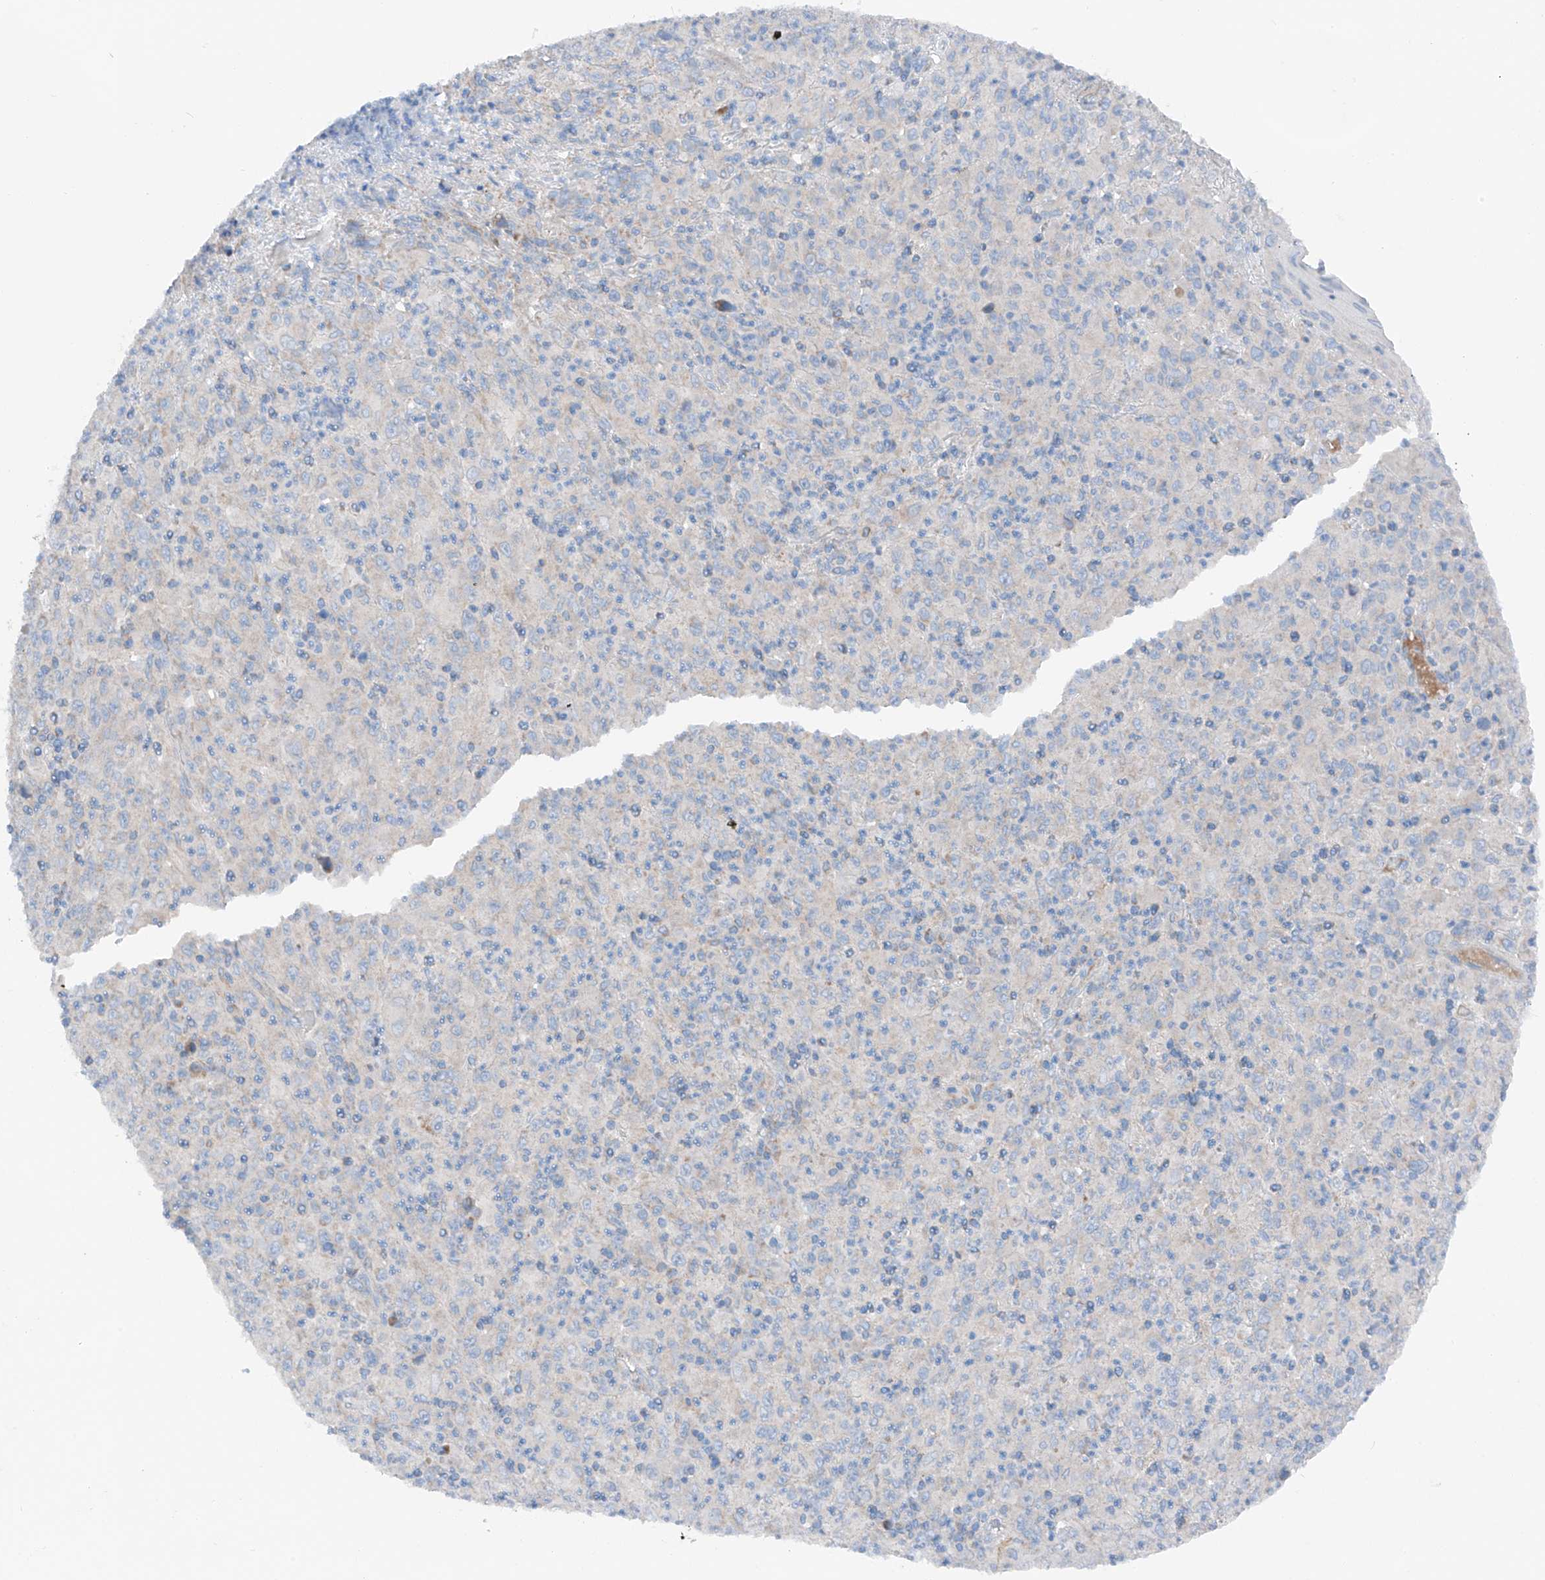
{"staining": {"intensity": "negative", "quantity": "none", "location": "none"}, "tissue": "melanoma", "cell_type": "Tumor cells", "image_type": "cancer", "snomed": [{"axis": "morphology", "description": "Malignant melanoma, Metastatic site"}, {"axis": "topography", "description": "Skin"}], "caption": "The immunohistochemistry histopathology image has no significant staining in tumor cells of melanoma tissue.", "gene": "MRAP", "patient": {"sex": "female", "age": 56}}